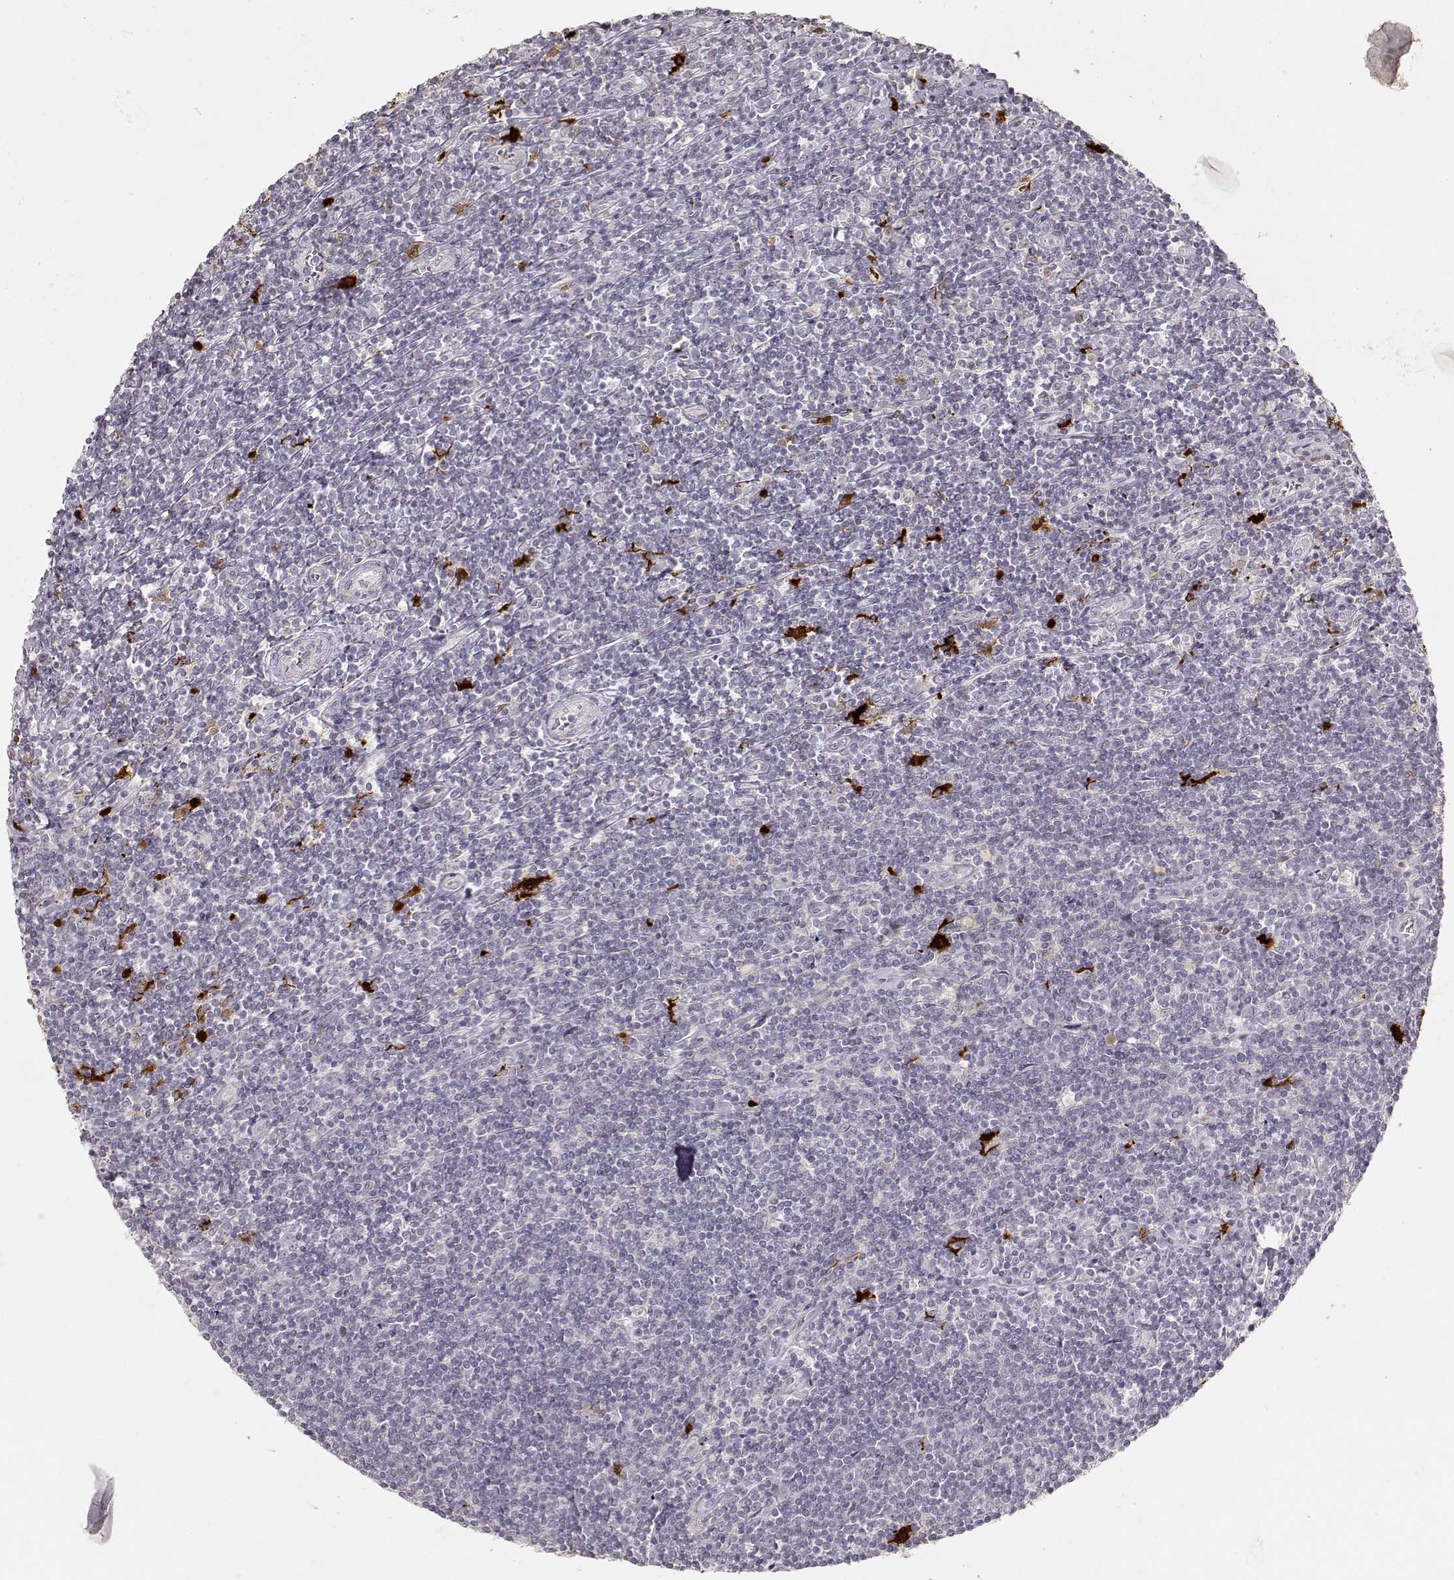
{"staining": {"intensity": "negative", "quantity": "none", "location": "none"}, "tissue": "lymphoma", "cell_type": "Tumor cells", "image_type": "cancer", "snomed": [{"axis": "morphology", "description": "Hodgkin's disease, NOS"}, {"axis": "topography", "description": "Lymph node"}], "caption": "IHC of human Hodgkin's disease exhibits no staining in tumor cells.", "gene": "S100B", "patient": {"sex": "male", "age": 40}}